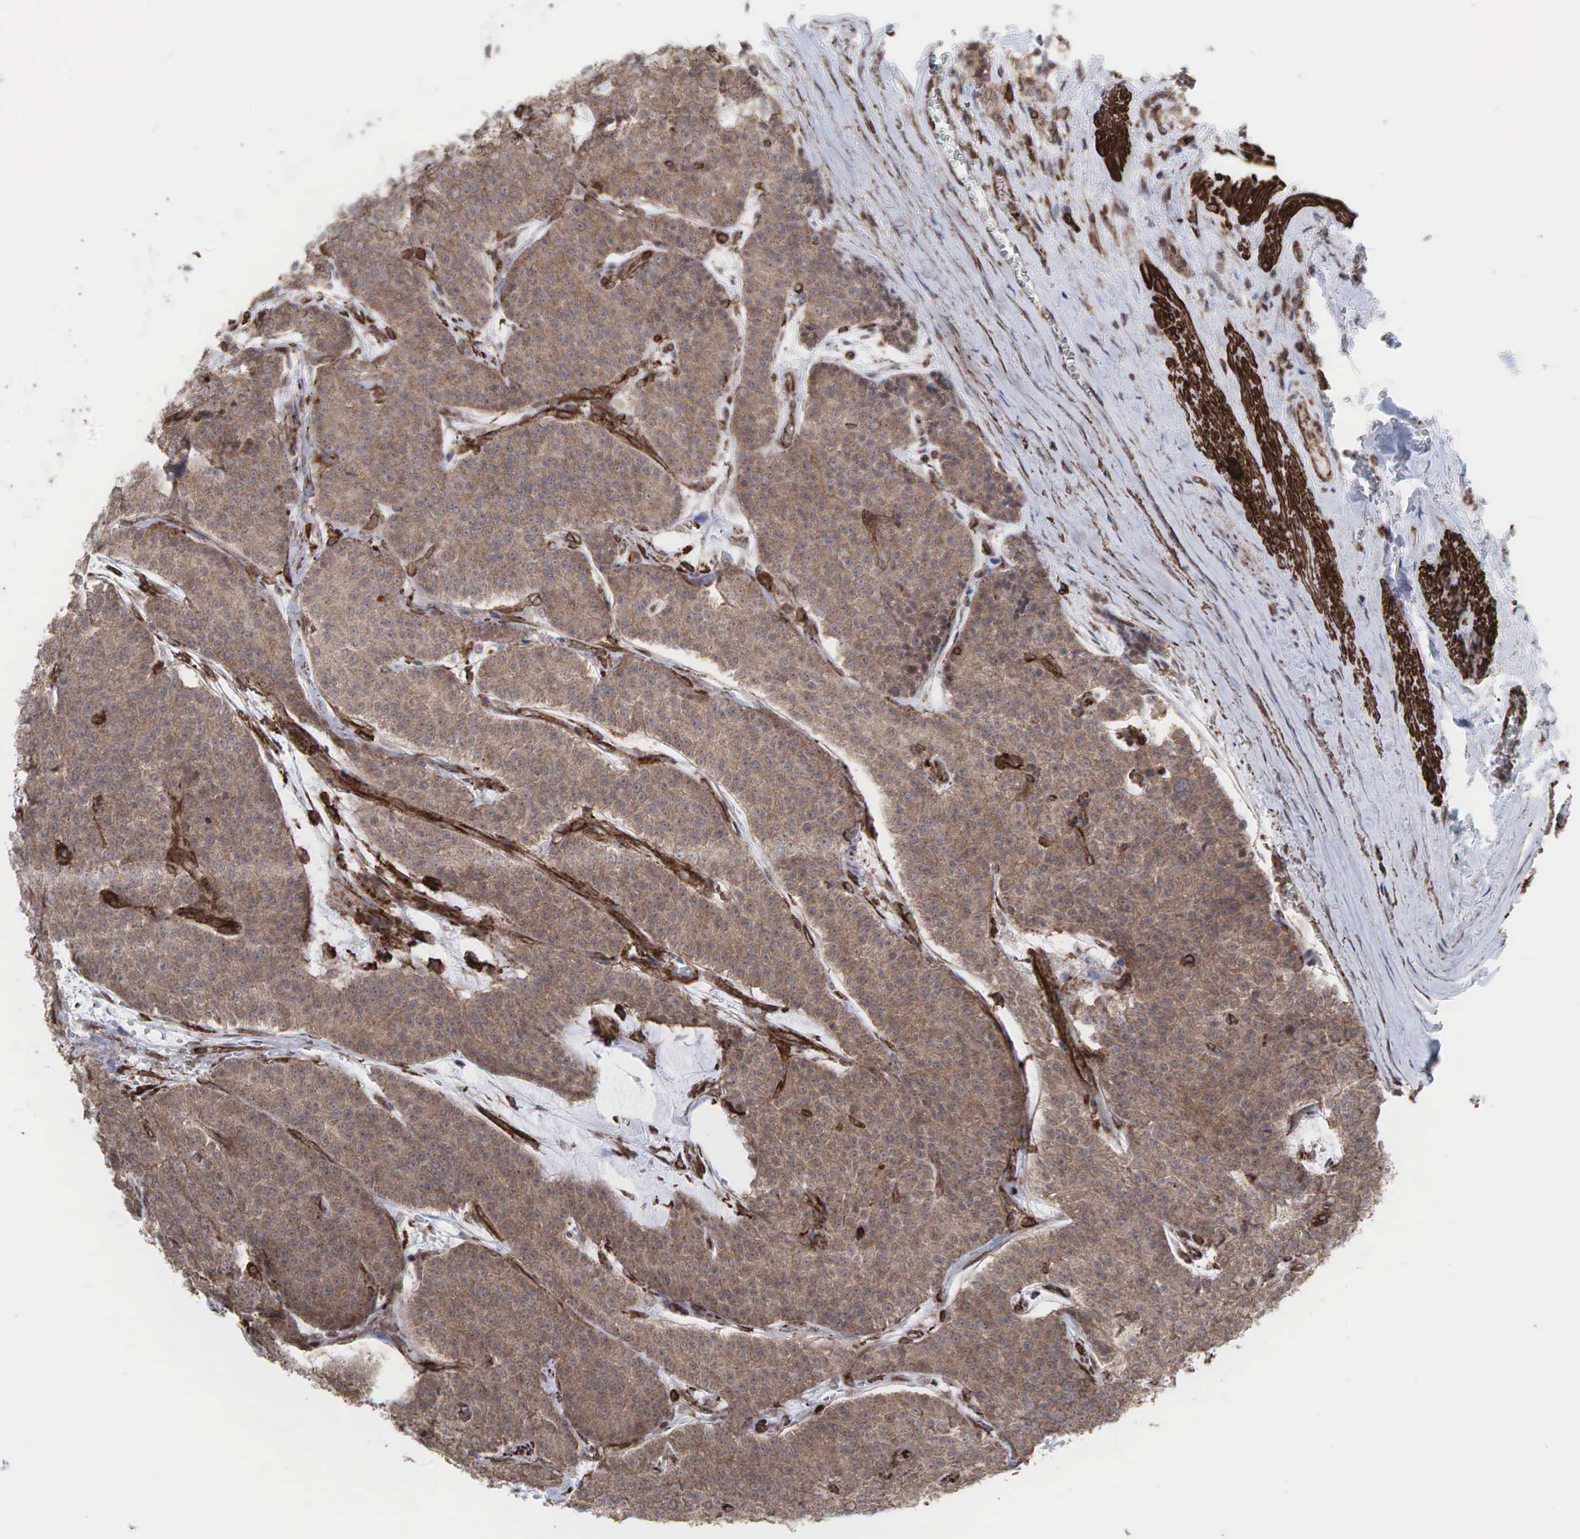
{"staining": {"intensity": "weak", "quantity": ">75%", "location": "cytoplasmic/membranous"}, "tissue": "carcinoid", "cell_type": "Tumor cells", "image_type": "cancer", "snomed": [{"axis": "morphology", "description": "Carcinoid, malignant, NOS"}, {"axis": "topography", "description": "Stomach"}], "caption": "Immunohistochemical staining of carcinoid displays low levels of weak cytoplasmic/membranous protein staining in approximately >75% of tumor cells. The staining was performed using DAB (3,3'-diaminobenzidine) to visualize the protein expression in brown, while the nuclei were stained in blue with hematoxylin (Magnification: 20x).", "gene": "GPRASP1", "patient": {"sex": "female", "age": 76}}